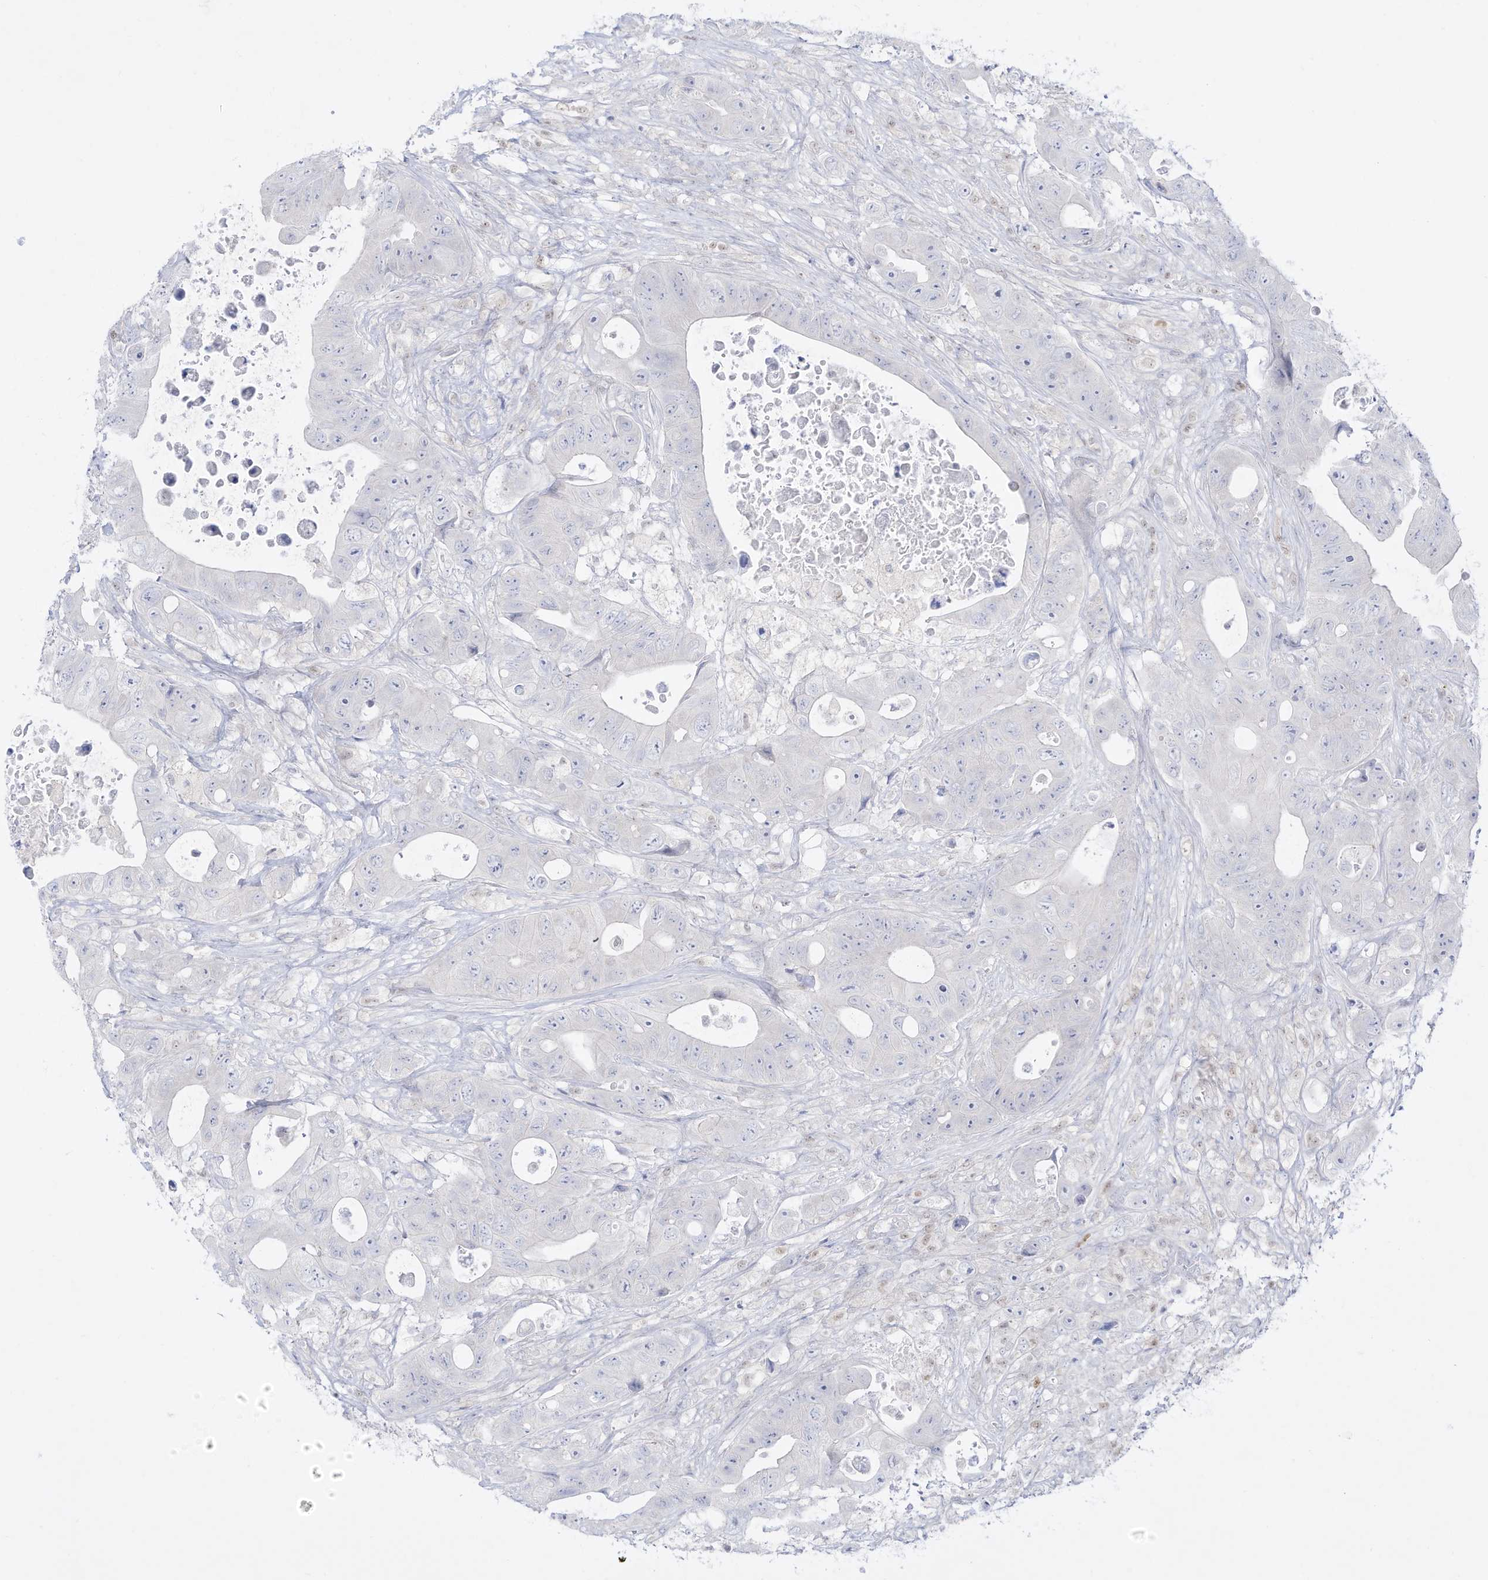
{"staining": {"intensity": "negative", "quantity": "none", "location": "none"}, "tissue": "colorectal cancer", "cell_type": "Tumor cells", "image_type": "cancer", "snomed": [{"axis": "morphology", "description": "Adenocarcinoma, NOS"}, {"axis": "topography", "description": "Colon"}], "caption": "Adenocarcinoma (colorectal) was stained to show a protein in brown. There is no significant expression in tumor cells. The staining was performed using DAB to visualize the protein expression in brown, while the nuclei were stained in blue with hematoxylin (Magnification: 20x).", "gene": "DMKN", "patient": {"sex": "female", "age": 46}}